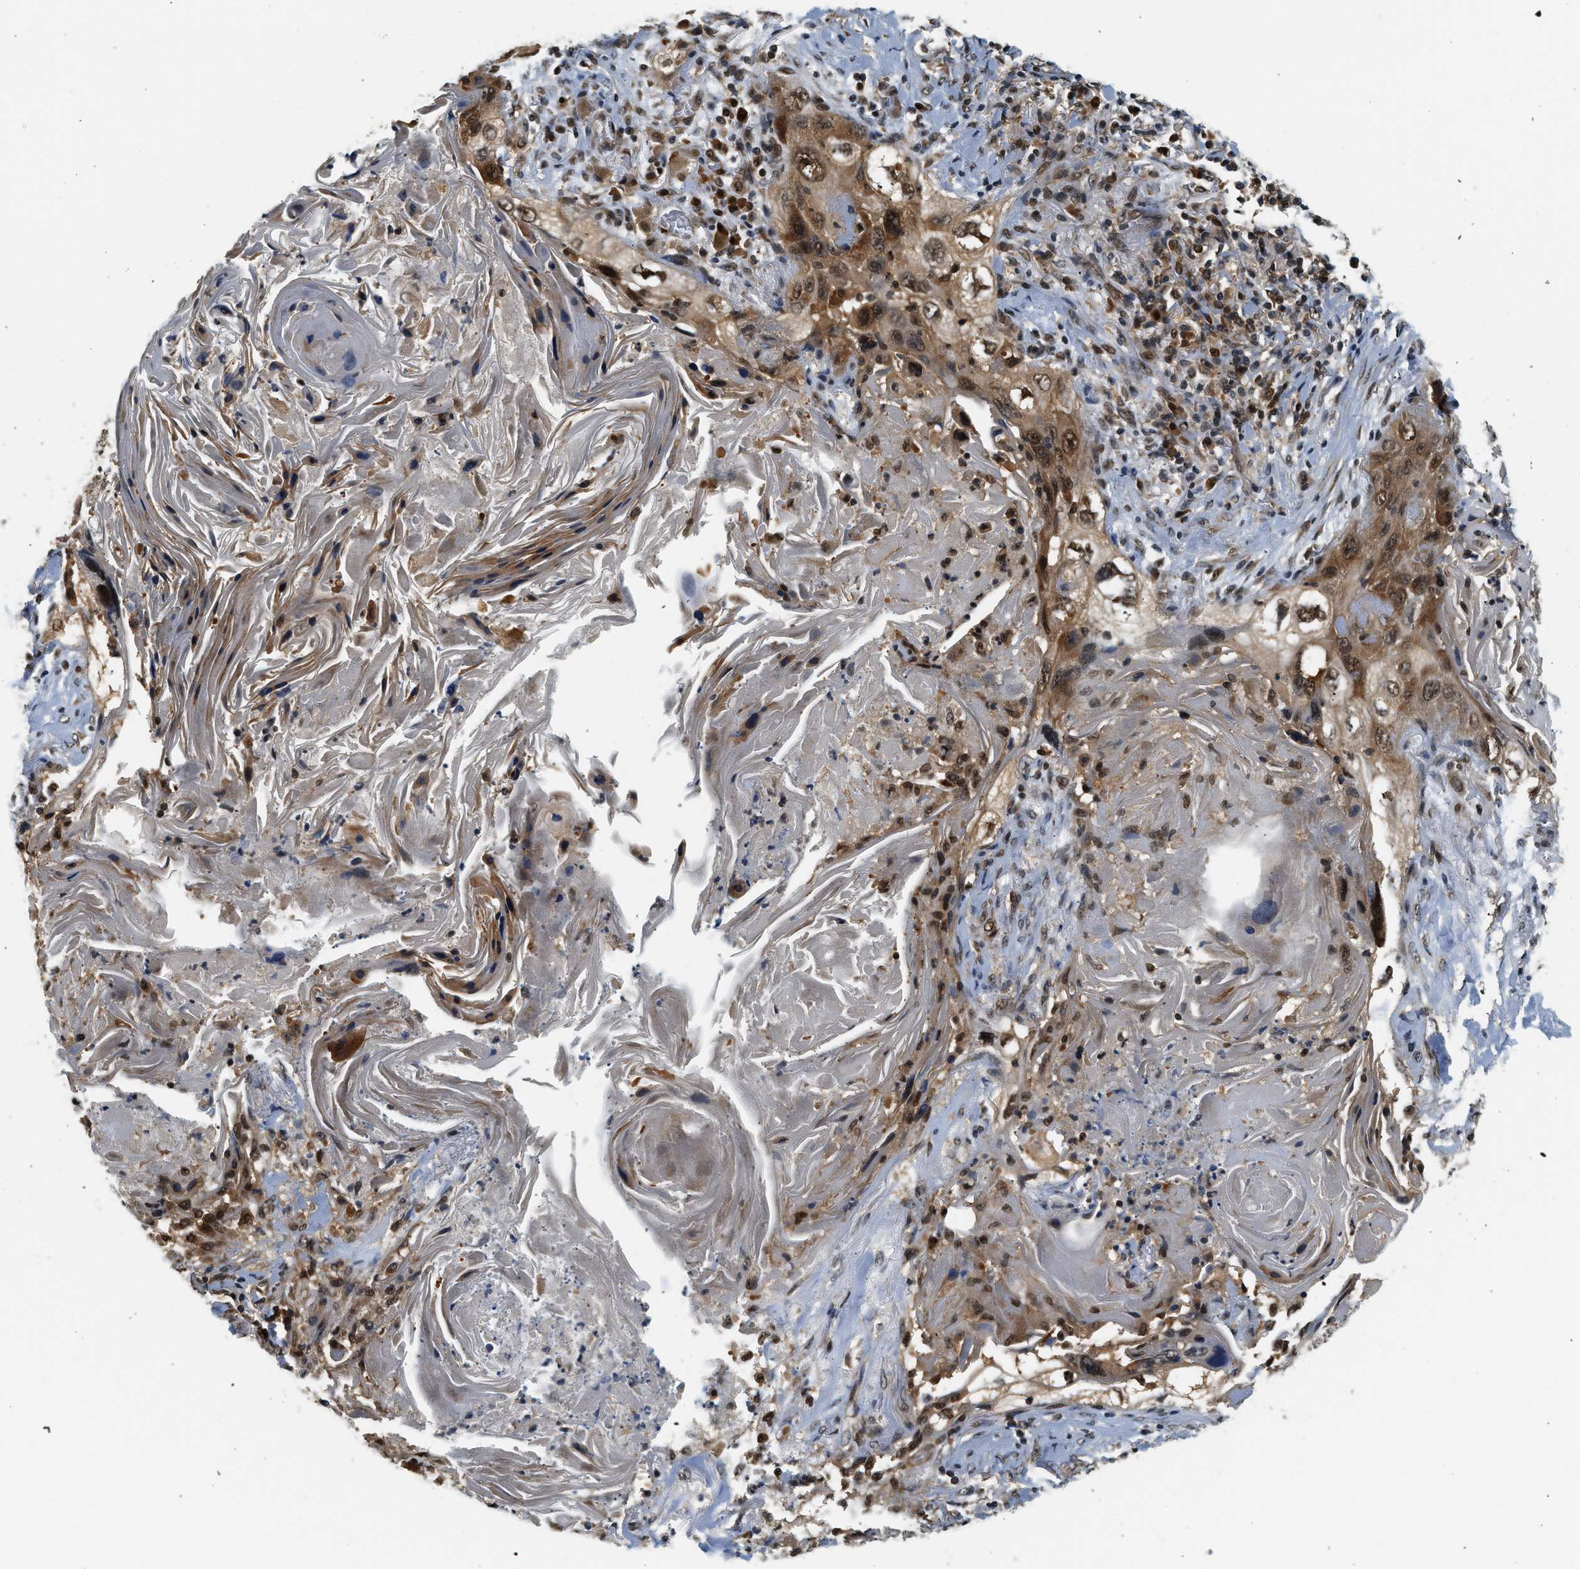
{"staining": {"intensity": "moderate", "quantity": ">75%", "location": "cytoplasmic/membranous,nuclear"}, "tissue": "lung cancer", "cell_type": "Tumor cells", "image_type": "cancer", "snomed": [{"axis": "morphology", "description": "Squamous cell carcinoma, NOS"}, {"axis": "topography", "description": "Lung"}], "caption": "Lung cancer (squamous cell carcinoma) stained for a protein reveals moderate cytoplasmic/membranous and nuclear positivity in tumor cells.", "gene": "PSMD3", "patient": {"sex": "female", "age": 67}}